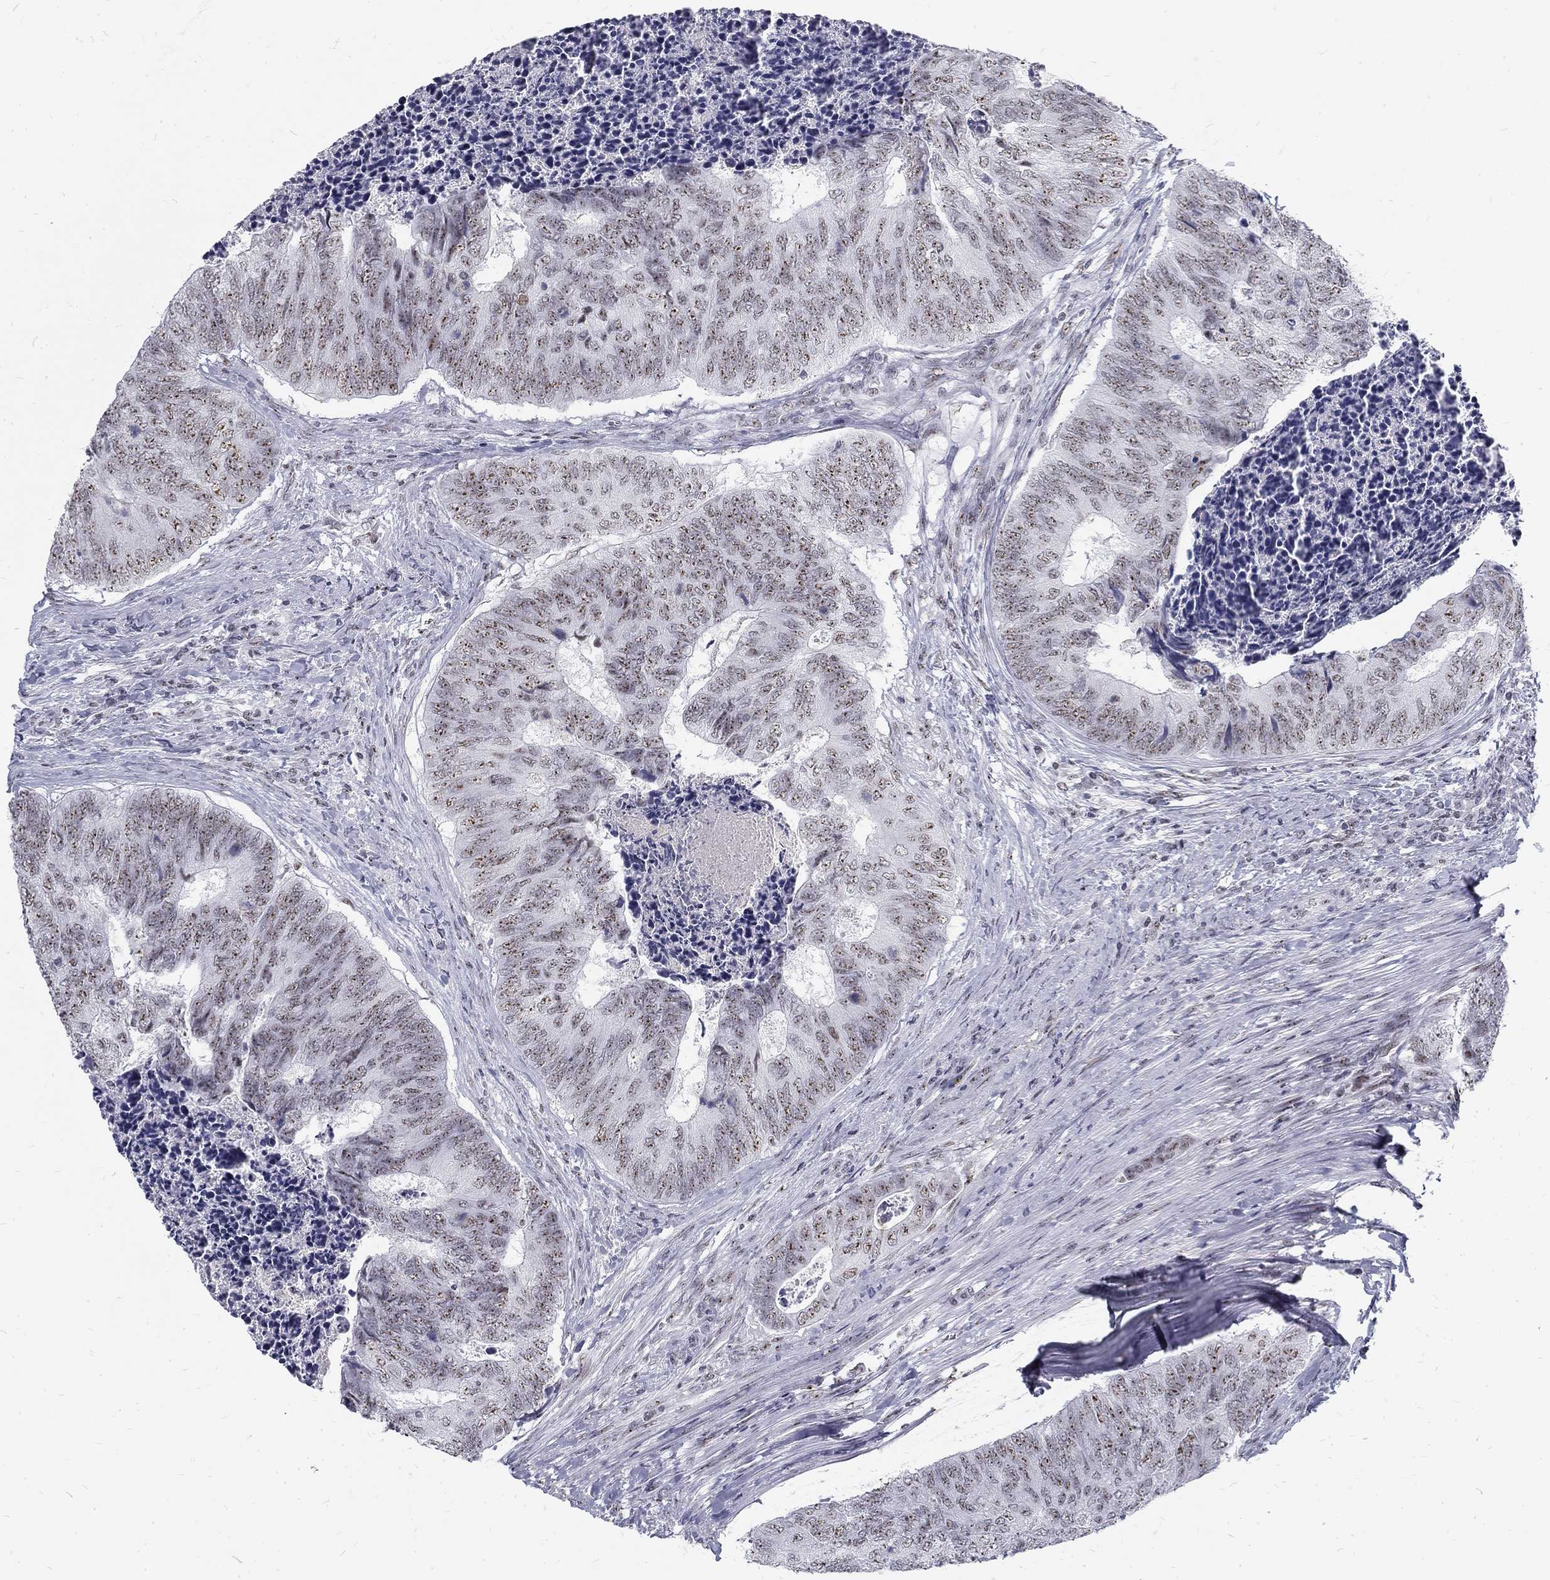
{"staining": {"intensity": "negative", "quantity": "none", "location": "none"}, "tissue": "colorectal cancer", "cell_type": "Tumor cells", "image_type": "cancer", "snomed": [{"axis": "morphology", "description": "Adenocarcinoma, NOS"}, {"axis": "topography", "description": "Colon"}], "caption": "Immunohistochemical staining of human colorectal adenocarcinoma demonstrates no significant staining in tumor cells.", "gene": "SNORC", "patient": {"sex": "female", "age": 67}}